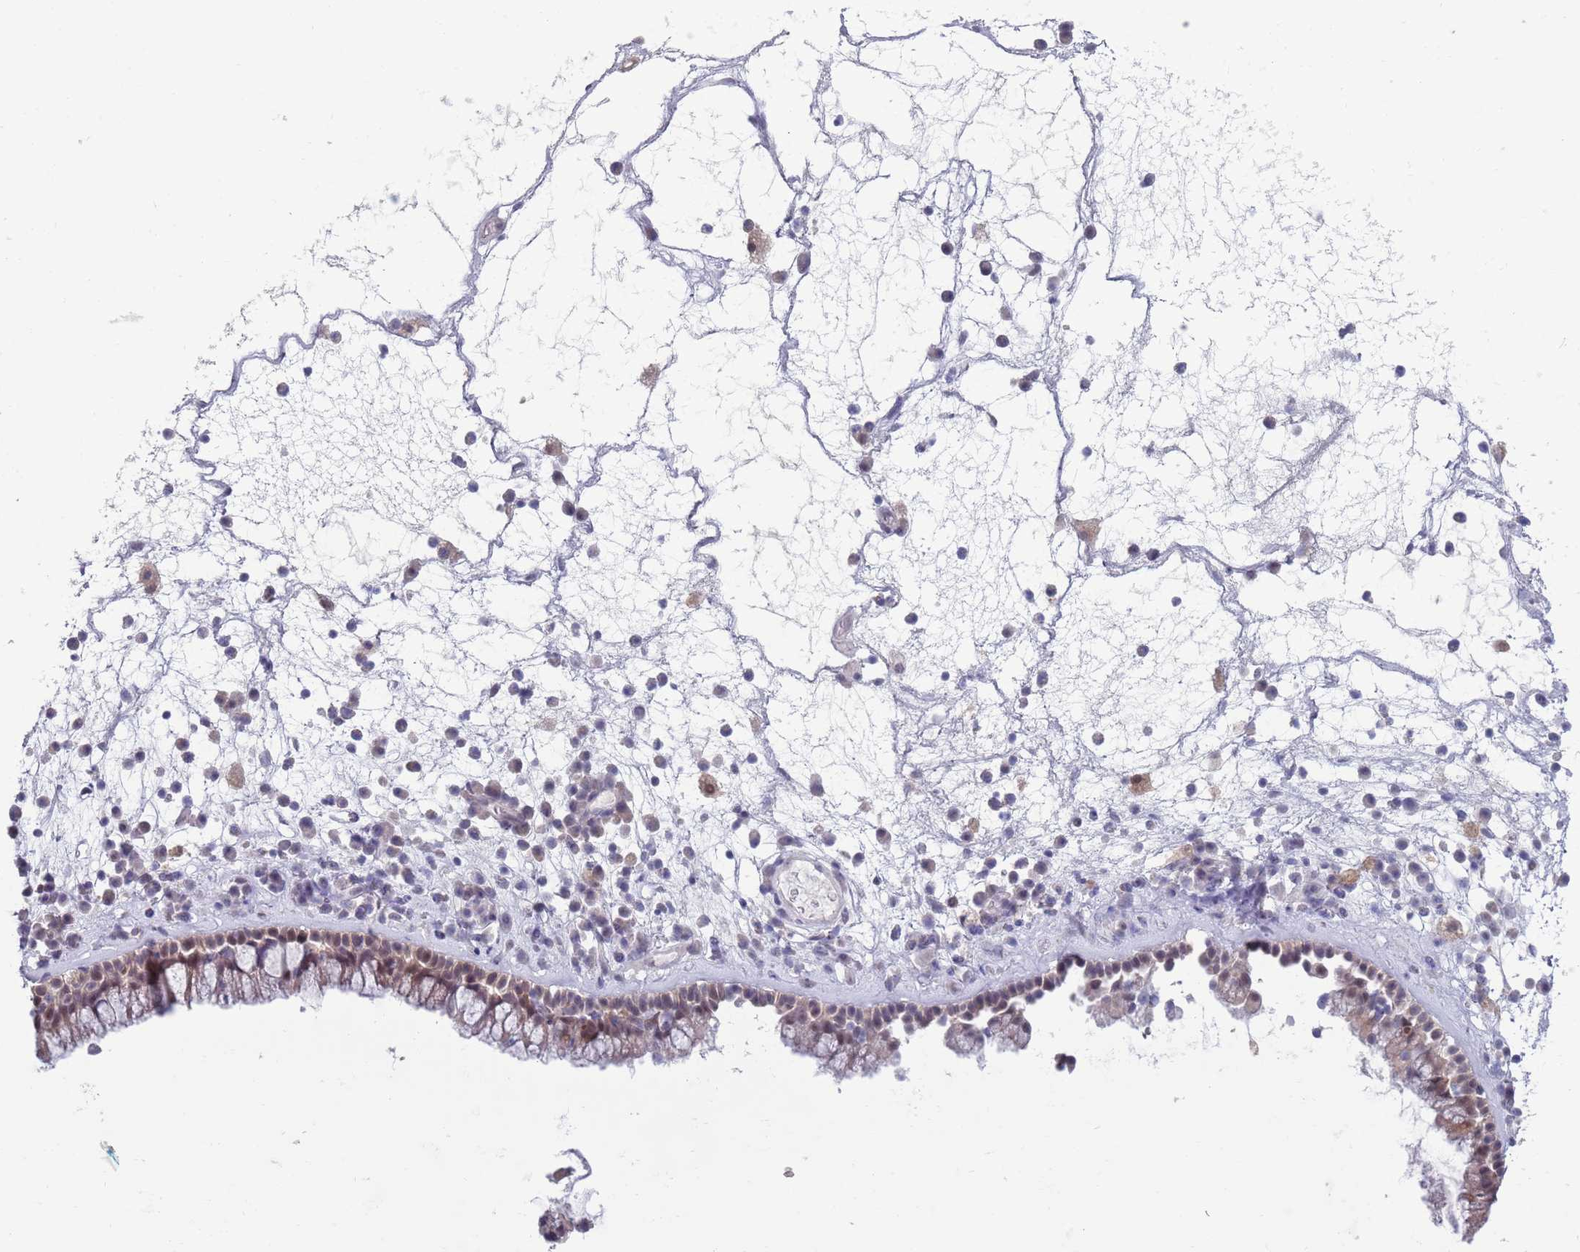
{"staining": {"intensity": "moderate", "quantity": ">75%", "location": "cytoplasmic/membranous,nuclear"}, "tissue": "nasopharynx", "cell_type": "Respiratory epithelial cells", "image_type": "normal", "snomed": [{"axis": "morphology", "description": "Normal tissue, NOS"}, {"axis": "morphology", "description": "Inflammation, NOS"}, {"axis": "topography", "description": "Nasopharynx"}], "caption": "IHC image of unremarkable nasopharynx: human nasopharynx stained using IHC shows medium levels of moderate protein expression localized specifically in the cytoplasmic/membranous,nuclear of respiratory epithelial cells, appearing as a cytoplasmic/membranous,nuclear brown color.", "gene": "CLNS1A", "patient": {"sex": "male", "age": 70}}